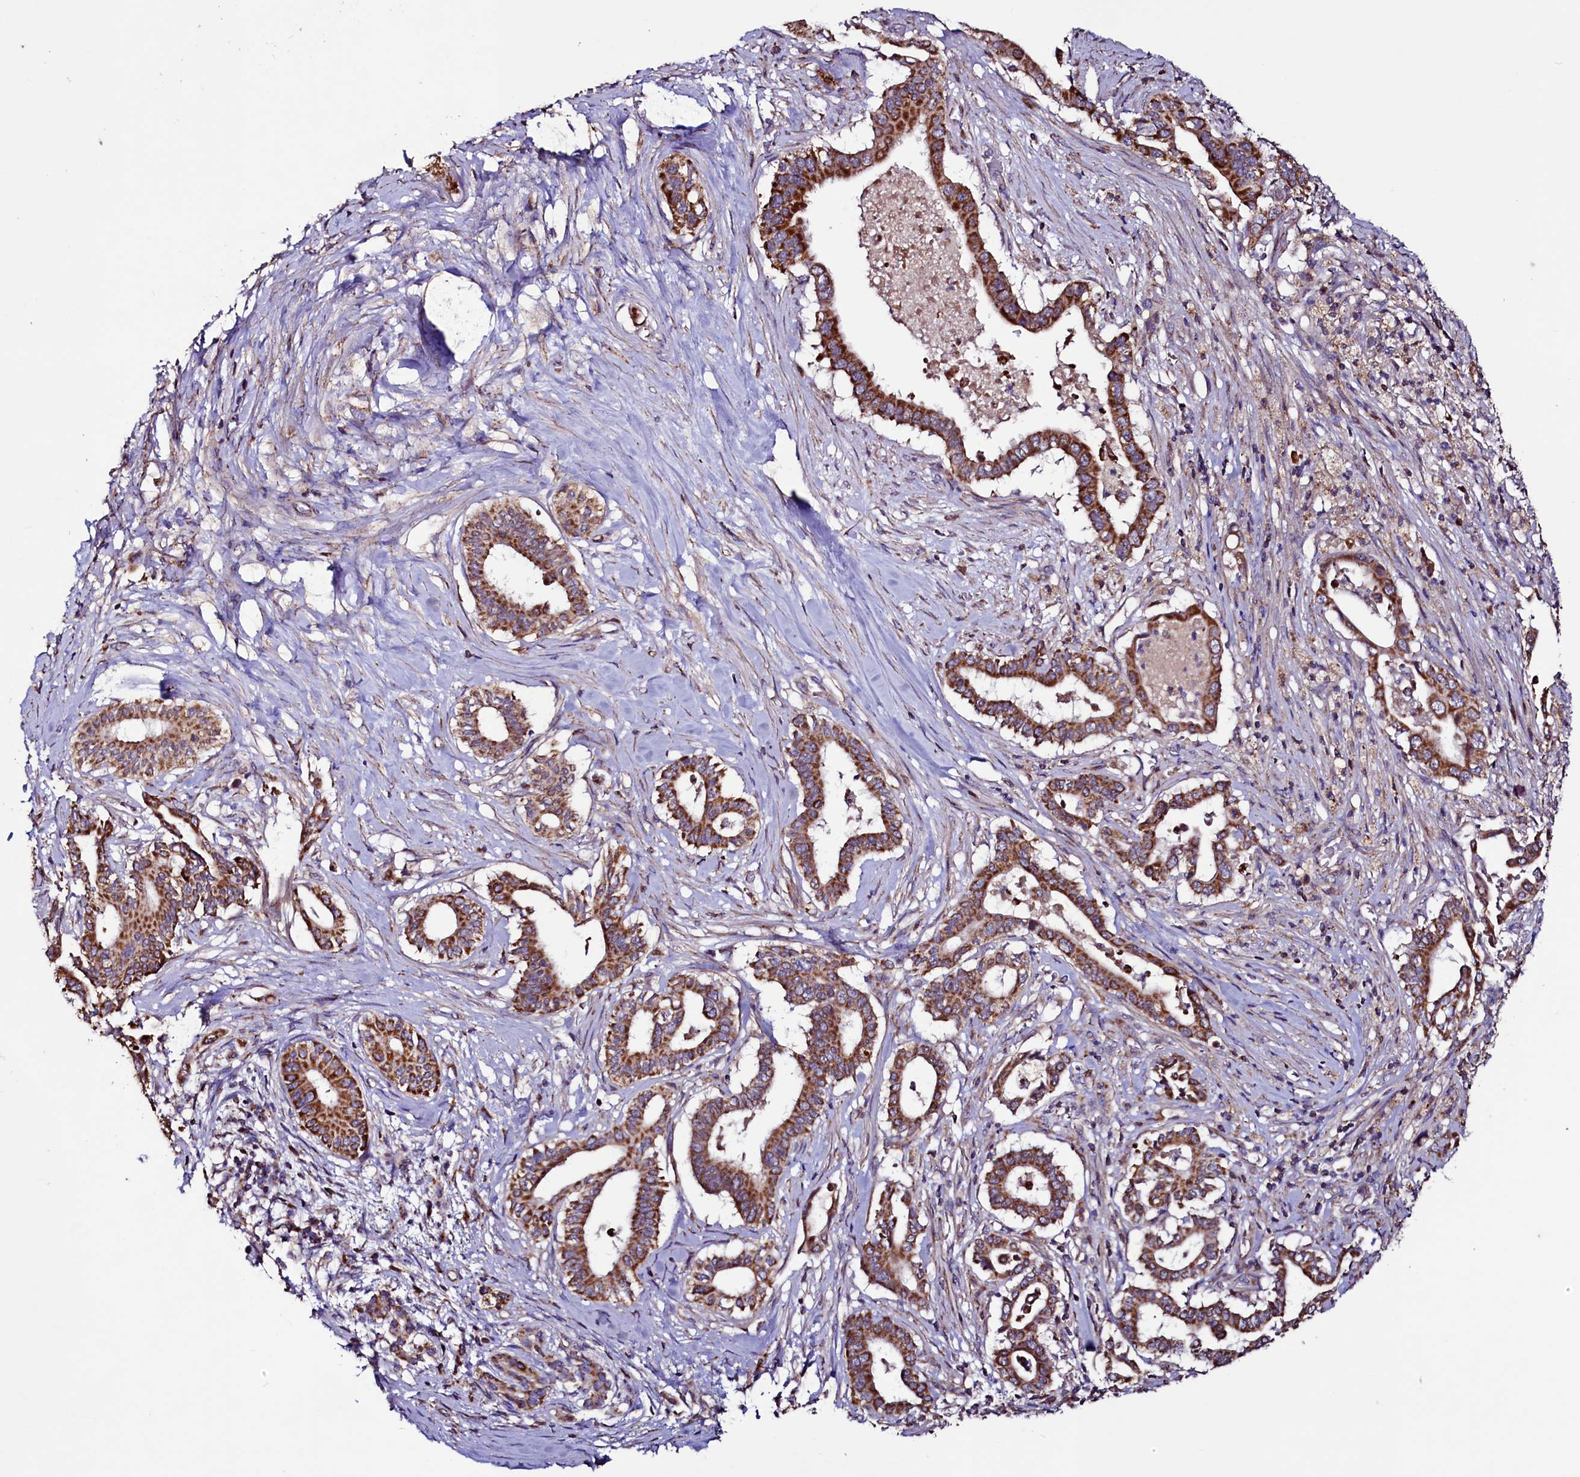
{"staining": {"intensity": "strong", "quantity": ">75%", "location": "cytoplasmic/membranous"}, "tissue": "pancreatic cancer", "cell_type": "Tumor cells", "image_type": "cancer", "snomed": [{"axis": "morphology", "description": "Adenocarcinoma, NOS"}, {"axis": "topography", "description": "Pancreas"}], "caption": "Immunohistochemistry (IHC) of adenocarcinoma (pancreatic) reveals high levels of strong cytoplasmic/membranous expression in about >75% of tumor cells. (Stains: DAB (3,3'-diaminobenzidine) in brown, nuclei in blue, Microscopy: brightfield microscopy at high magnification).", "gene": "STARD5", "patient": {"sex": "female", "age": 77}}